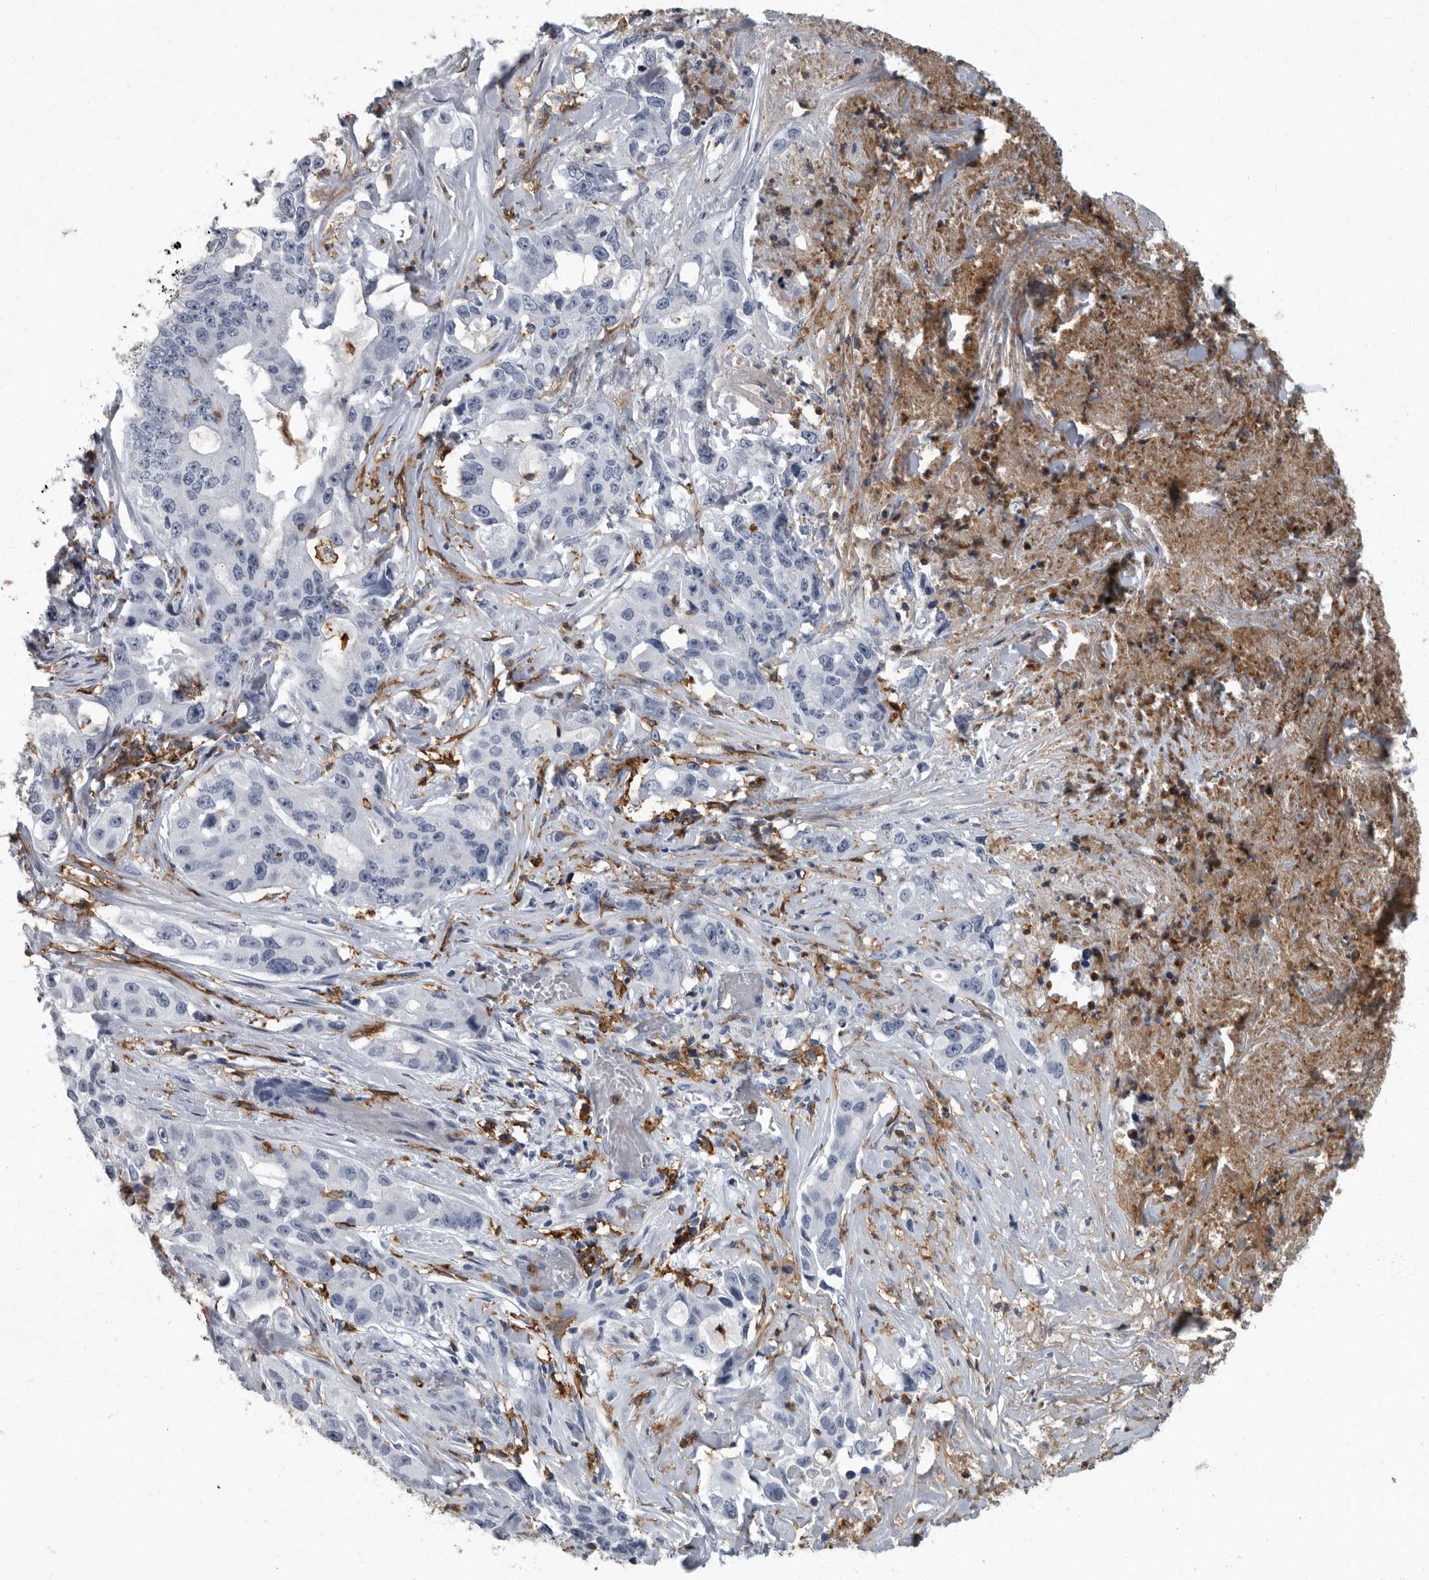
{"staining": {"intensity": "negative", "quantity": "none", "location": "none"}, "tissue": "lung cancer", "cell_type": "Tumor cells", "image_type": "cancer", "snomed": [{"axis": "morphology", "description": "Adenocarcinoma, NOS"}, {"axis": "topography", "description": "Lung"}], "caption": "Immunohistochemistry (IHC) micrograph of lung cancer stained for a protein (brown), which shows no positivity in tumor cells. Brightfield microscopy of immunohistochemistry stained with DAB (3,3'-diaminobenzidine) (brown) and hematoxylin (blue), captured at high magnification.", "gene": "FCER1G", "patient": {"sex": "female", "age": 51}}